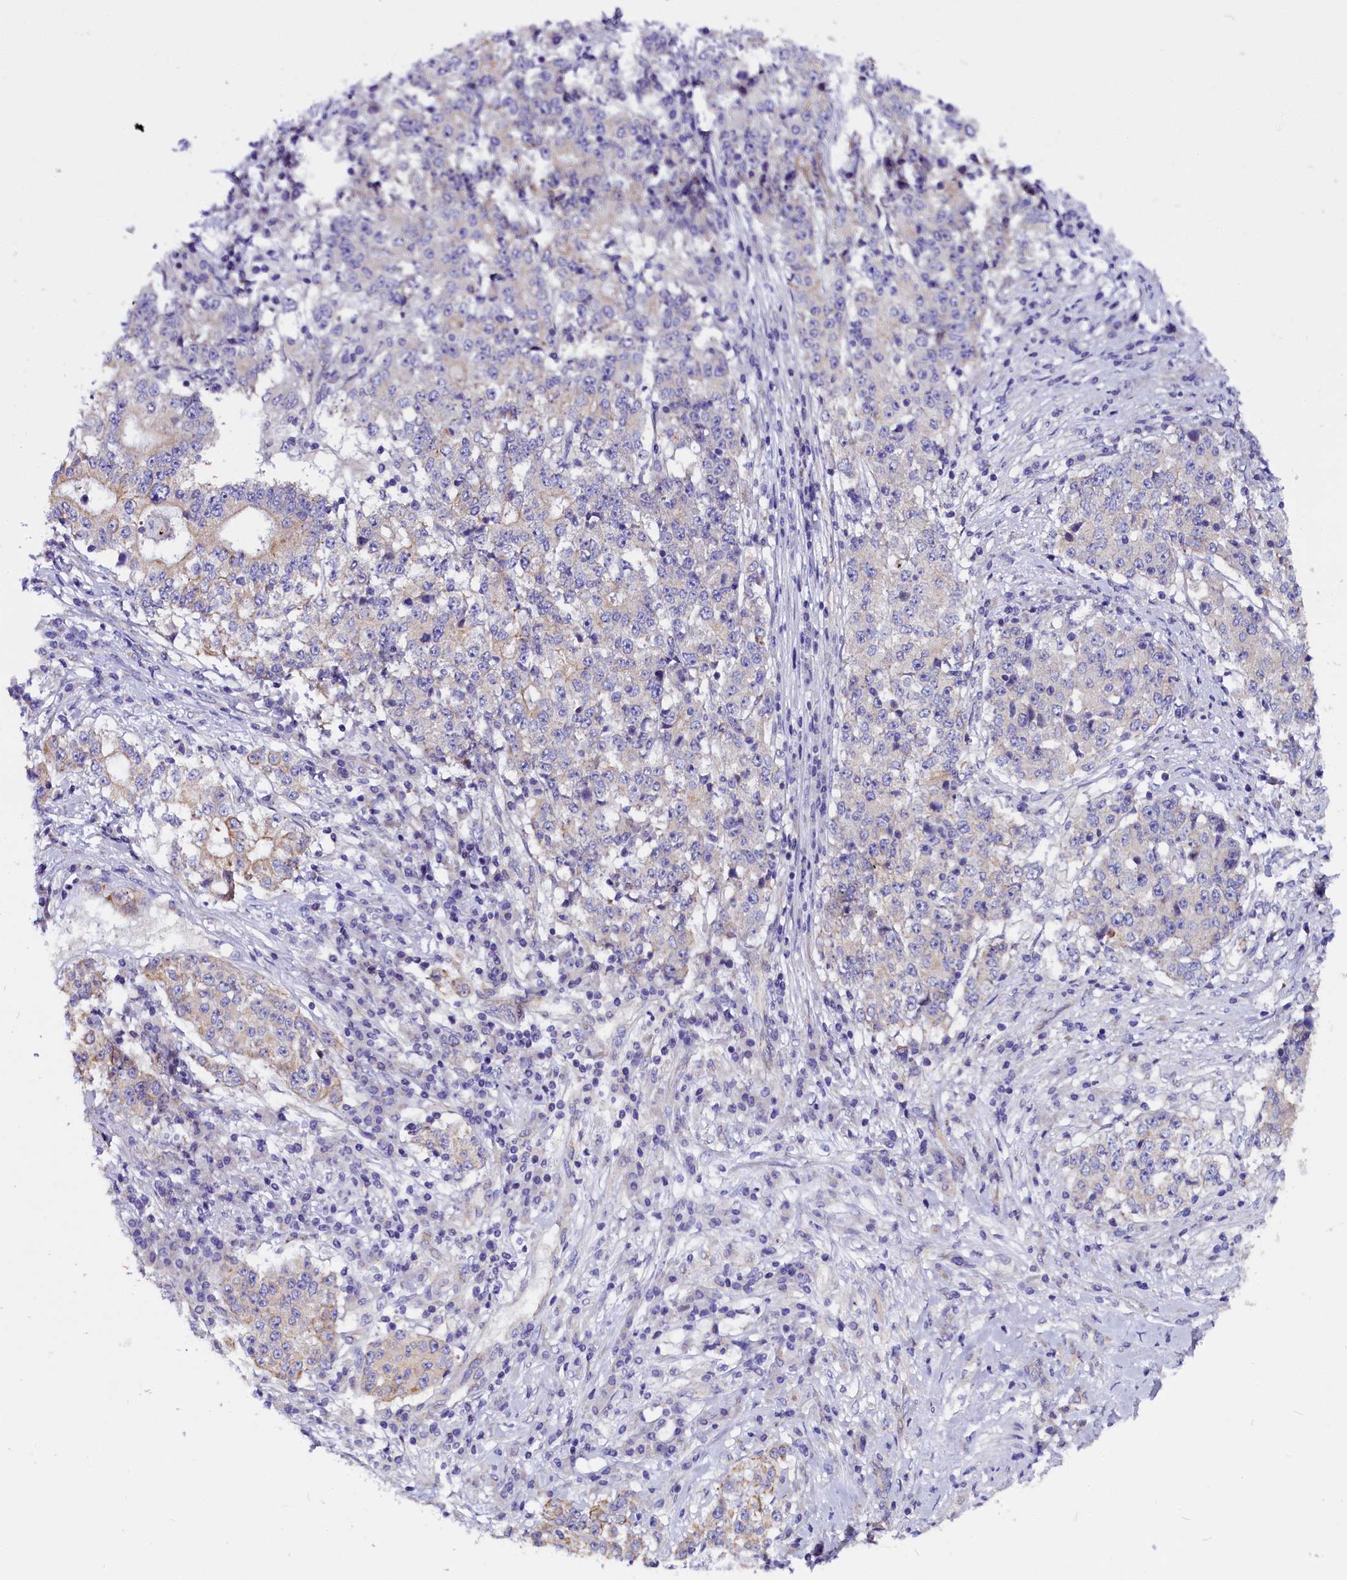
{"staining": {"intensity": "weak", "quantity": "<25%", "location": "cytoplasmic/membranous"}, "tissue": "stomach cancer", "cell_type": "Tumor cells", "image_type": "cancer", "snomed": [{"axis": "morphology", "description": "Adenocarcinoma, NOS"}, {"axis": "topography", "description": "Stomach"}], "caption": "Immunohistochemistry (IHC) histopathology image of neoplastic tissue: human stomach adenocarcinoma stained with DAB shows no significant protein positivity in tumor cells. Brightfield microscopy of IHC stained with DAB (3,3'-diaminobenzidine) (brown) and hematoxylin (blue), captured at high magnification.", "gene": "CEP170", "patient": {"sex": "male", "age": 59}}